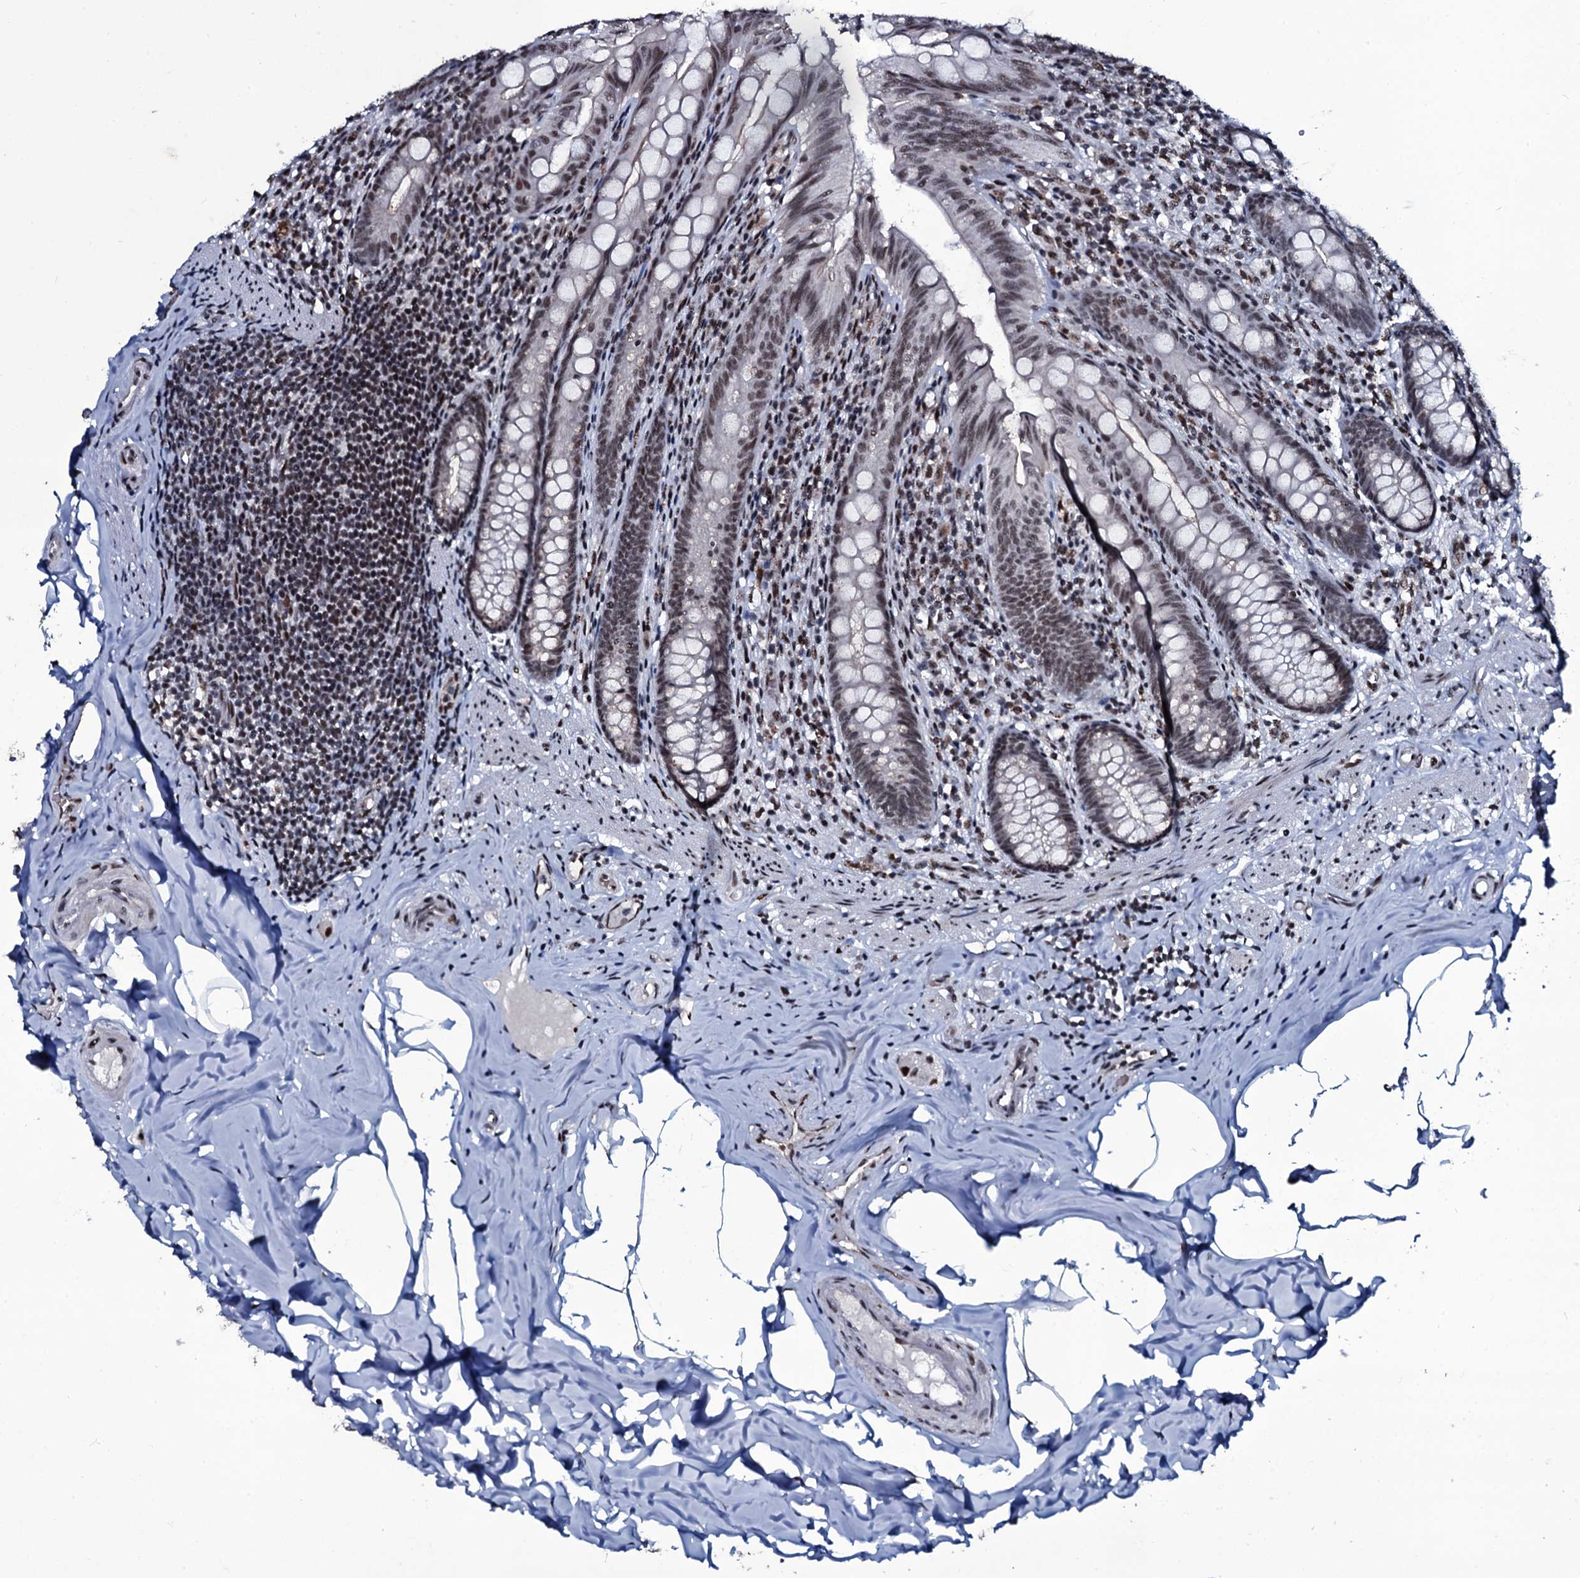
{"staining": {"intensity": "moderate", "quantity": ">75%", "location": "nuclear"}, "tissue": "appendix", "cell_type": "Glandular cells", "image_type": "normal", "snomed": [{"axis": "morphology", "description": "Normal tissue, NOS"}, {"axis": "topography", "description": "Appendix"}], "caption": "Glandular cells display moderate nuclear expression in about >75% of cells in benign appendix.", "gene": "ZMIZ2", "patient": {"sex": "male", "age": 55}}